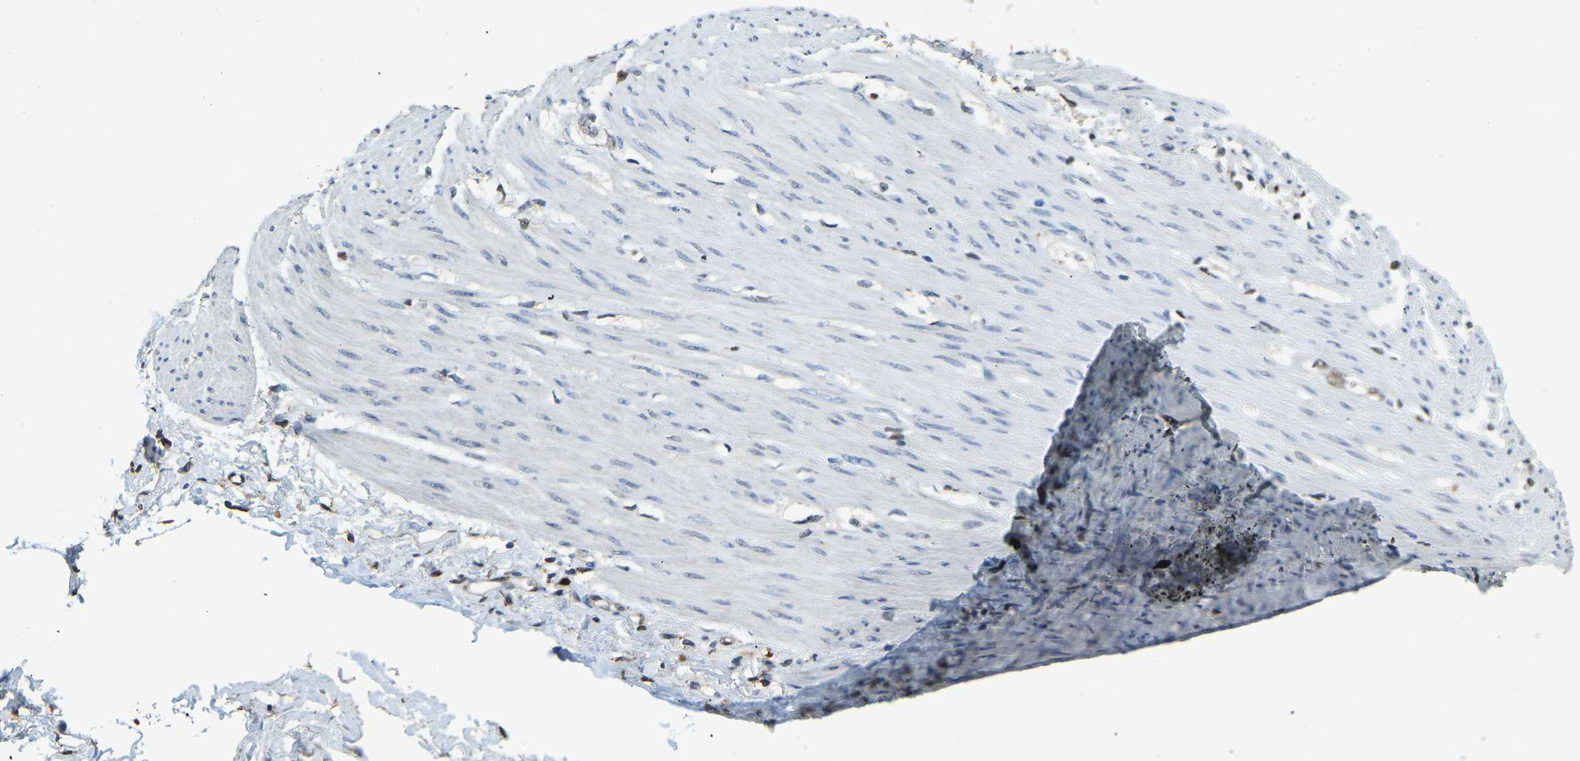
{"staining": {"intensity": "negative", "quantity": "none", "location": "none"}, "tissue": "adipose tissue", "cell_type": "Adipocytes", "image_type": "normal", "snomed": [{"axis": "morphology", "description": "Normal tissue, NOS"}, {"axis": "morphology", "description": "Adenocarcinoma, NOS"}, {"axis": "topography", "description": "Colon"}, {"axis": "topography", "description": "Peripheral nerve tissue"}], "caption": "Histopathology image shows no significant protein staining in adipocytes of unremarkable adipose tissue. (DAB (3,3'-diaminobenzidine) IHC, high magnification).", "gene": "NANS", "patient": {"sex": "male", "age": 14}}